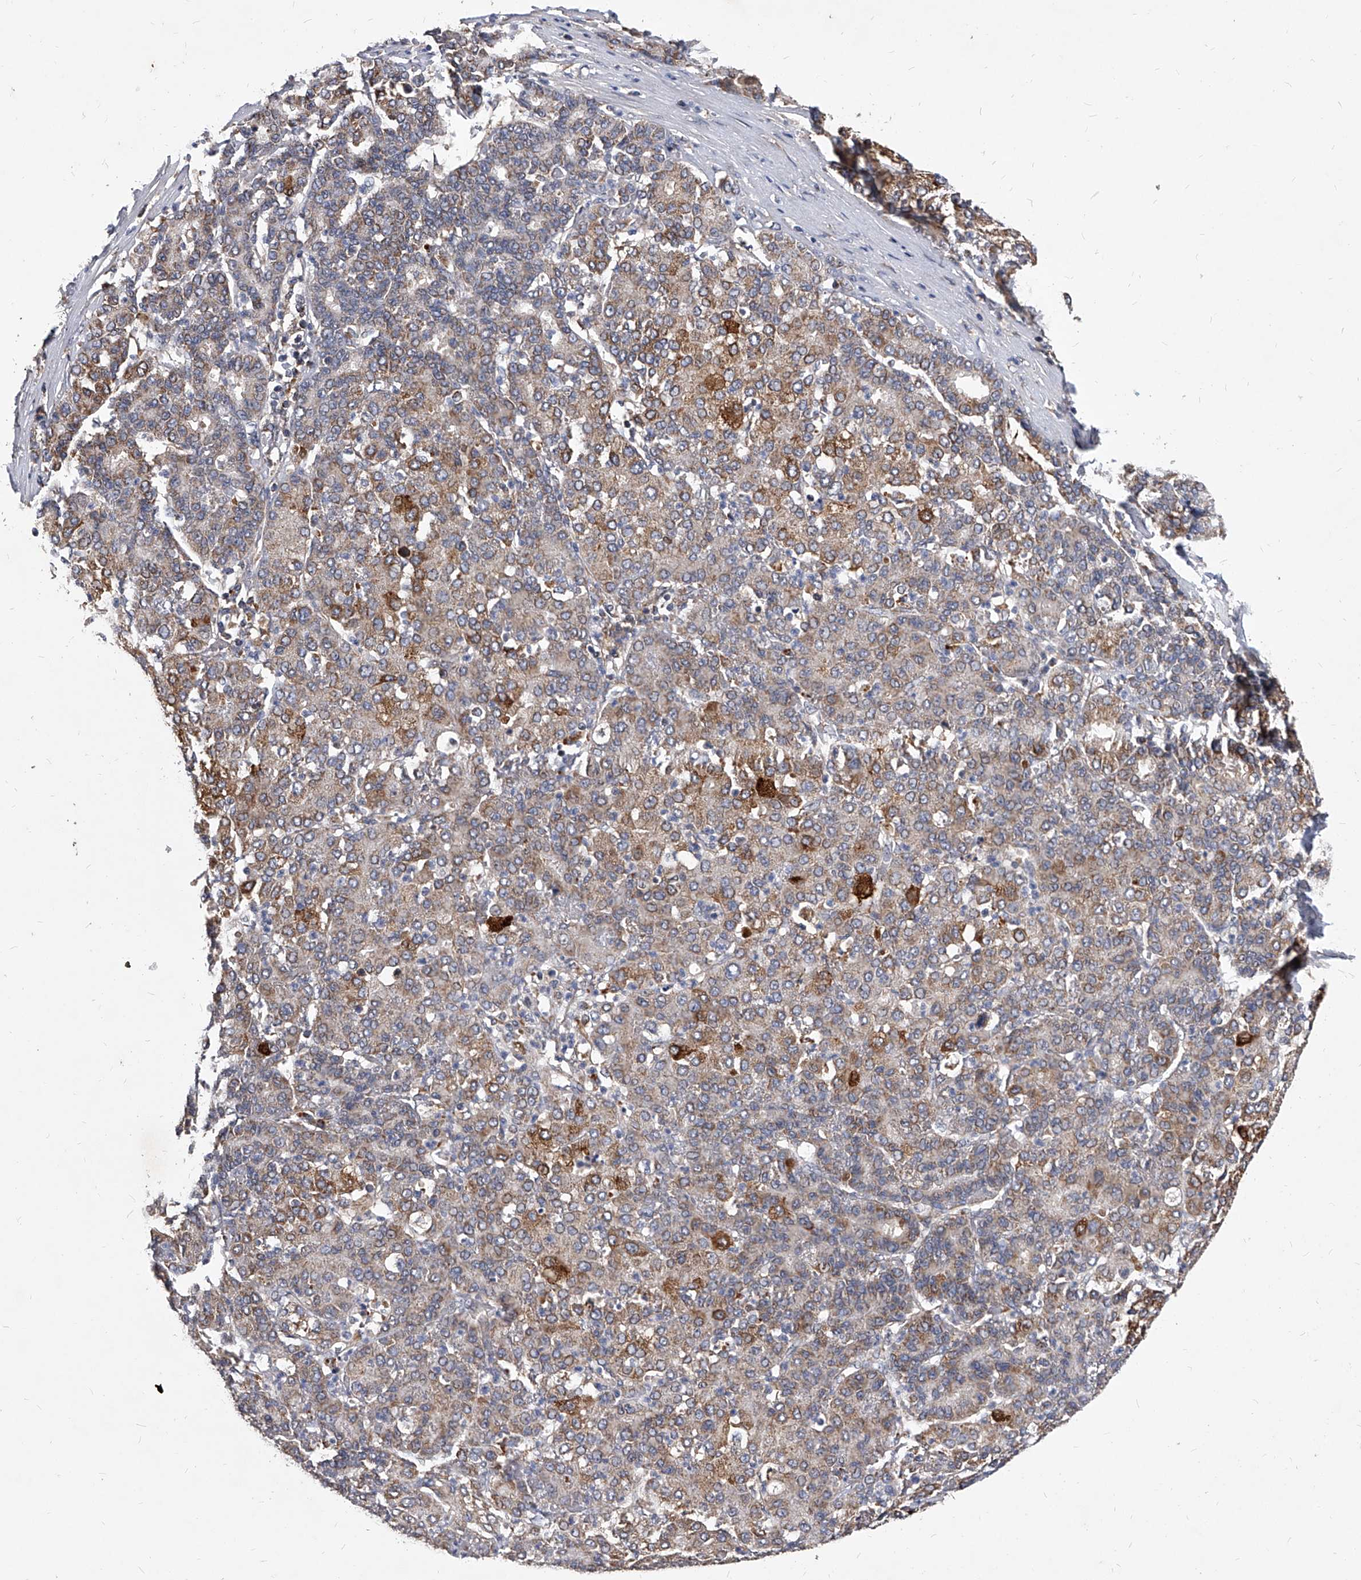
{"staining": {"intensity": "moderate", "quantity": ">75%", "location": "cytoplasmic/membranous"}, "tissue": "liver cancer", "cell_type": "Tumor cells", "image_type": "cancer", "snomed": [{"axis": "morphology", "description": "Carcinoma, Hepatocellular, NOS"}, {"axis": "topography", "description": "Liver"}], "caption": "Protein staining of hepatocellular carcinoma (liver) tissue reveals moderate cytoplasmic/membranous staining in approximately >75% of tumor cells.", "gene": "SOBP", "patient": {"sex": "male", "age": 65}}